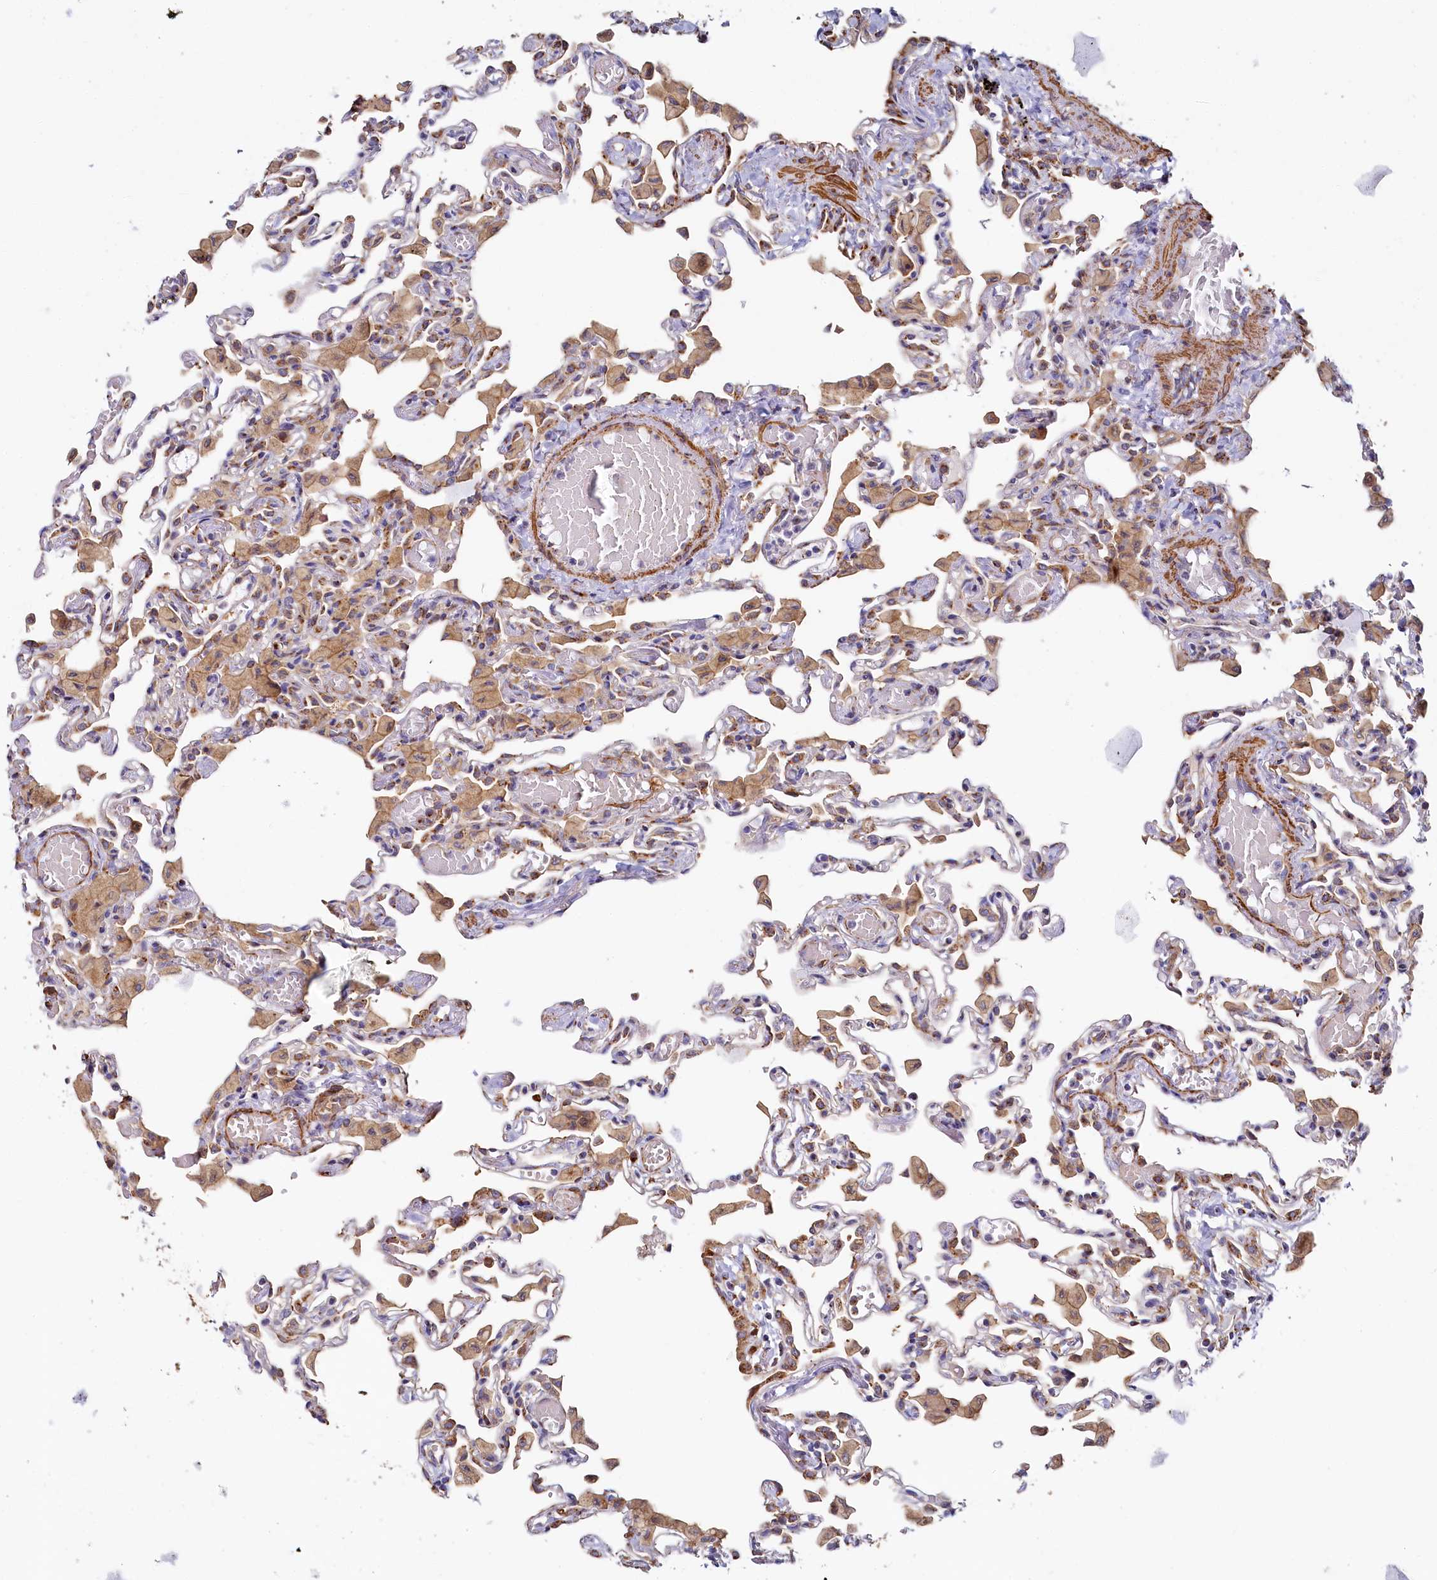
{"staining": {"intensity": "moderate", "quantity": "<25%", "location": "cytoplasmic/membranous"}, "tissue": "lung", "cell_type": "Alveolar cells", "image_type": "normal", "snomed": [{"axis": "morphology", "description": "Normal tissue, NOS"}, {"axis": "topography", "description": "Bronchus"}, {"axis": "topography", "description": "Lung"}], "caption": "Lung stained with a protein marker exhibits moderate staining in alveolar cells.", "gene": "BET1L", "patient": {"sex": "female", "age": 49}}